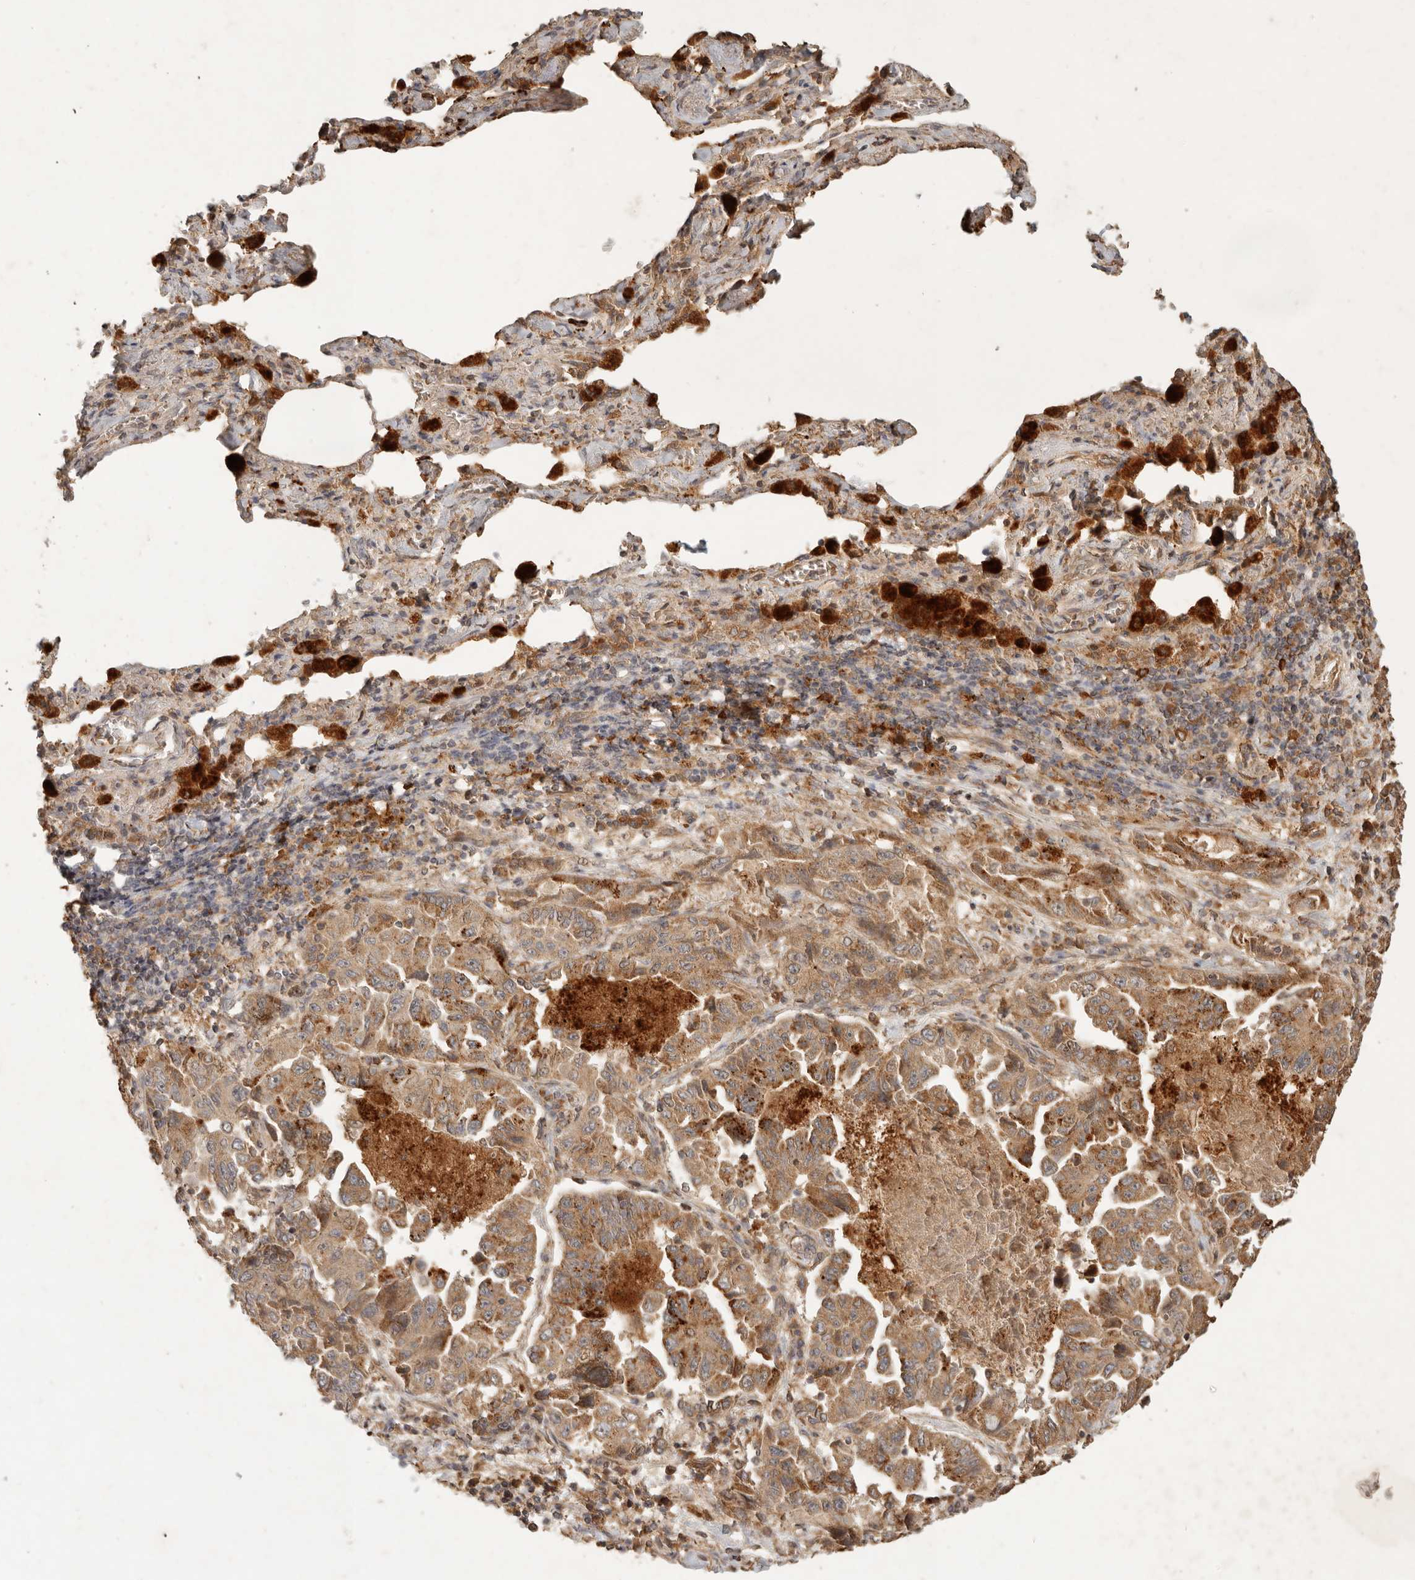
{"staining": {"intensity": "moderate", "quantity": ">75%", "location": "cytoplasmic/membranous"}, "tissue": "lung cancer", "cell_type": "Tumor cells", "image_type": "cancer", "snomed": [{"axis": "morphology", "description": "Adenocarcinoma, NOS"}, {"axis": "topography", "description": "Lung"}], "caption": "A brown stain highlights moderate cytoplasmic/membranous staining of a protein in lung cancer tumor cells. The staining was performed using DAB (3,3'-diaminobenzidine) to visualize the protein expression in brown, while the nuclei were stained in blue with hematoxylin (Magnification: 20x).", "gene": "CLEC4C", "patient": {"sex": "female", "age": 51}}